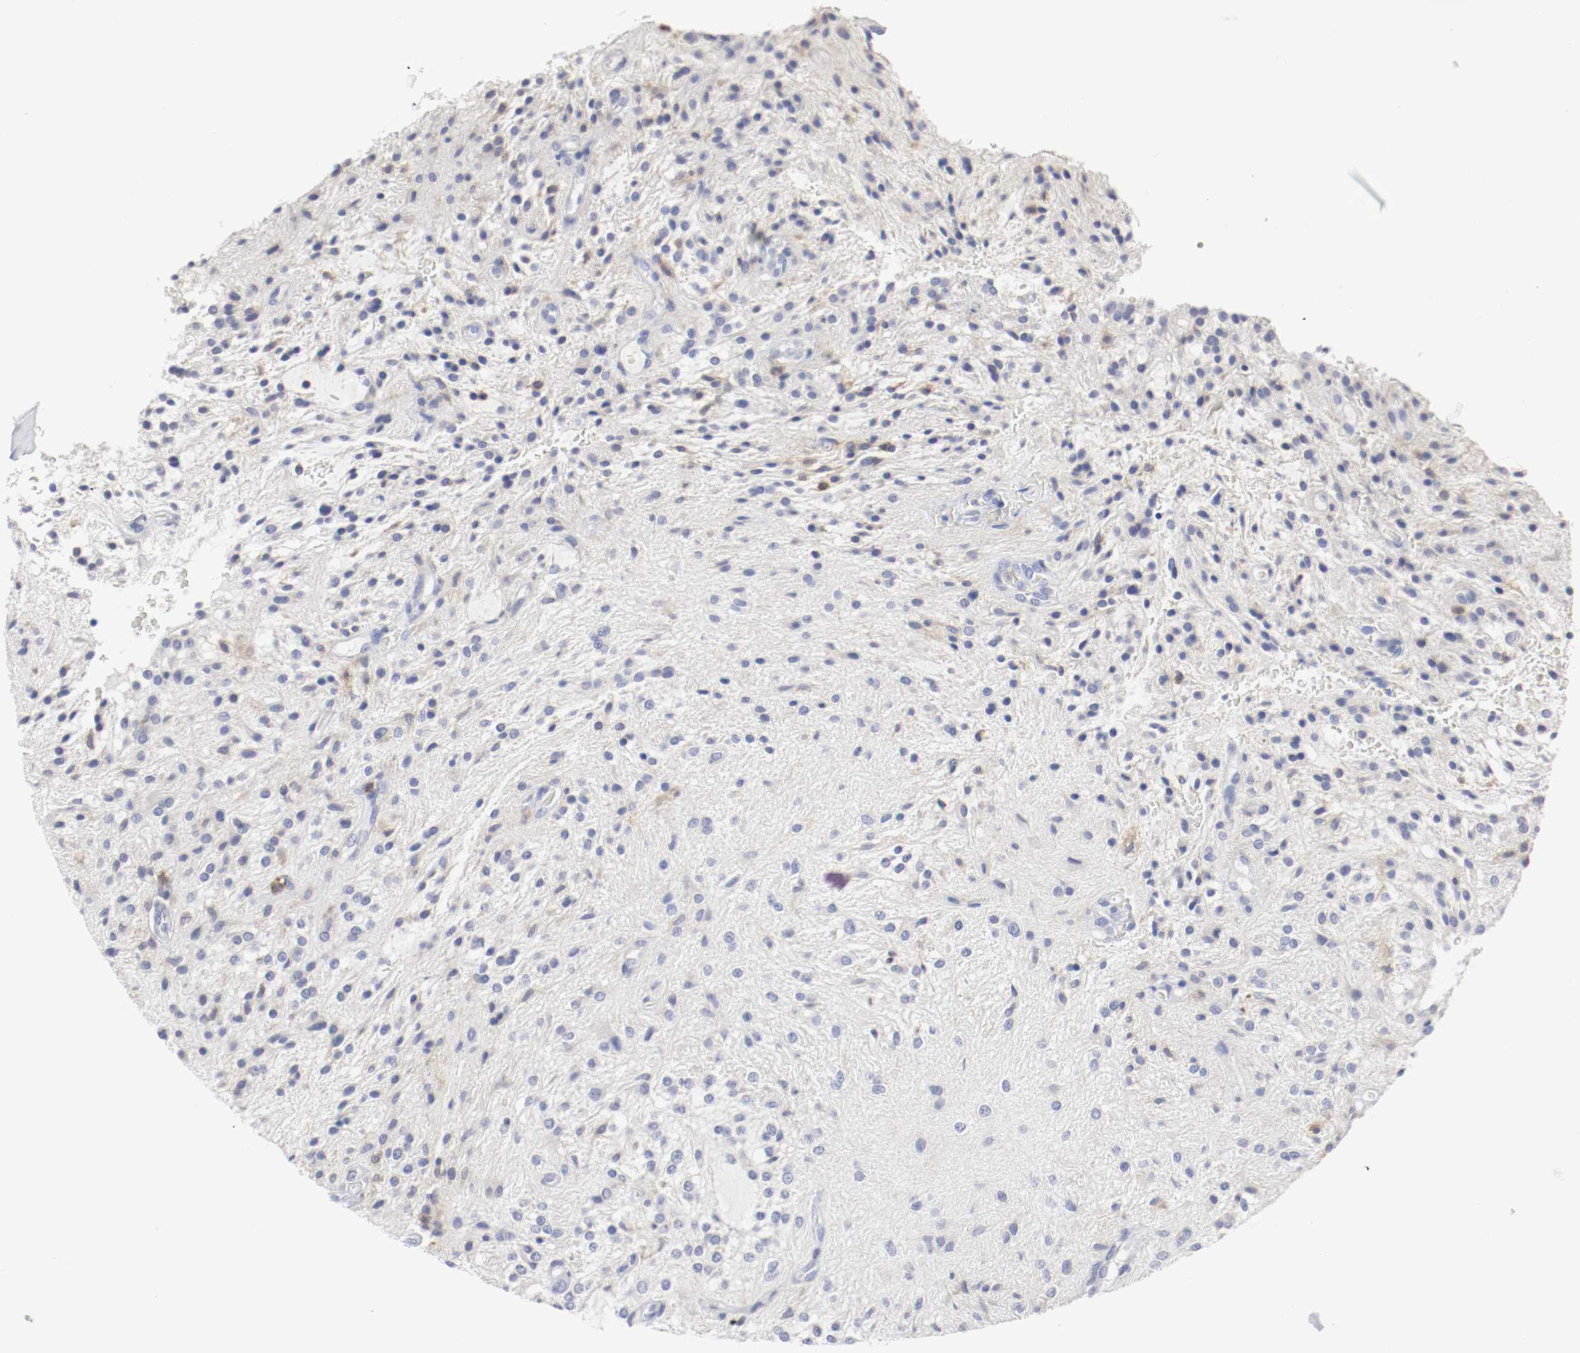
{"staining": {"intensity": "moderate", "quantity": "25%-75%", "location": "cytoplasmic/membranous"}, "tissue": "glioma", "cell_type": "Tumor cells", "image_type": "cancer", "snomed": [{"axis": "morphology", "description": "Glioma, malignant, NOS"}, {"axis": "topography", "description": "Cerebellum"}], "caption": "Immunohistochemistry (DAB (3,3'-diaminobenzidine)) staining of glioma demonstrates moderate cytoplasmic/membranous protein expression in about 25%-75% of tumor cells.", "gene": "ITGAX", "patient": {"sex": "female", "age": 10}}